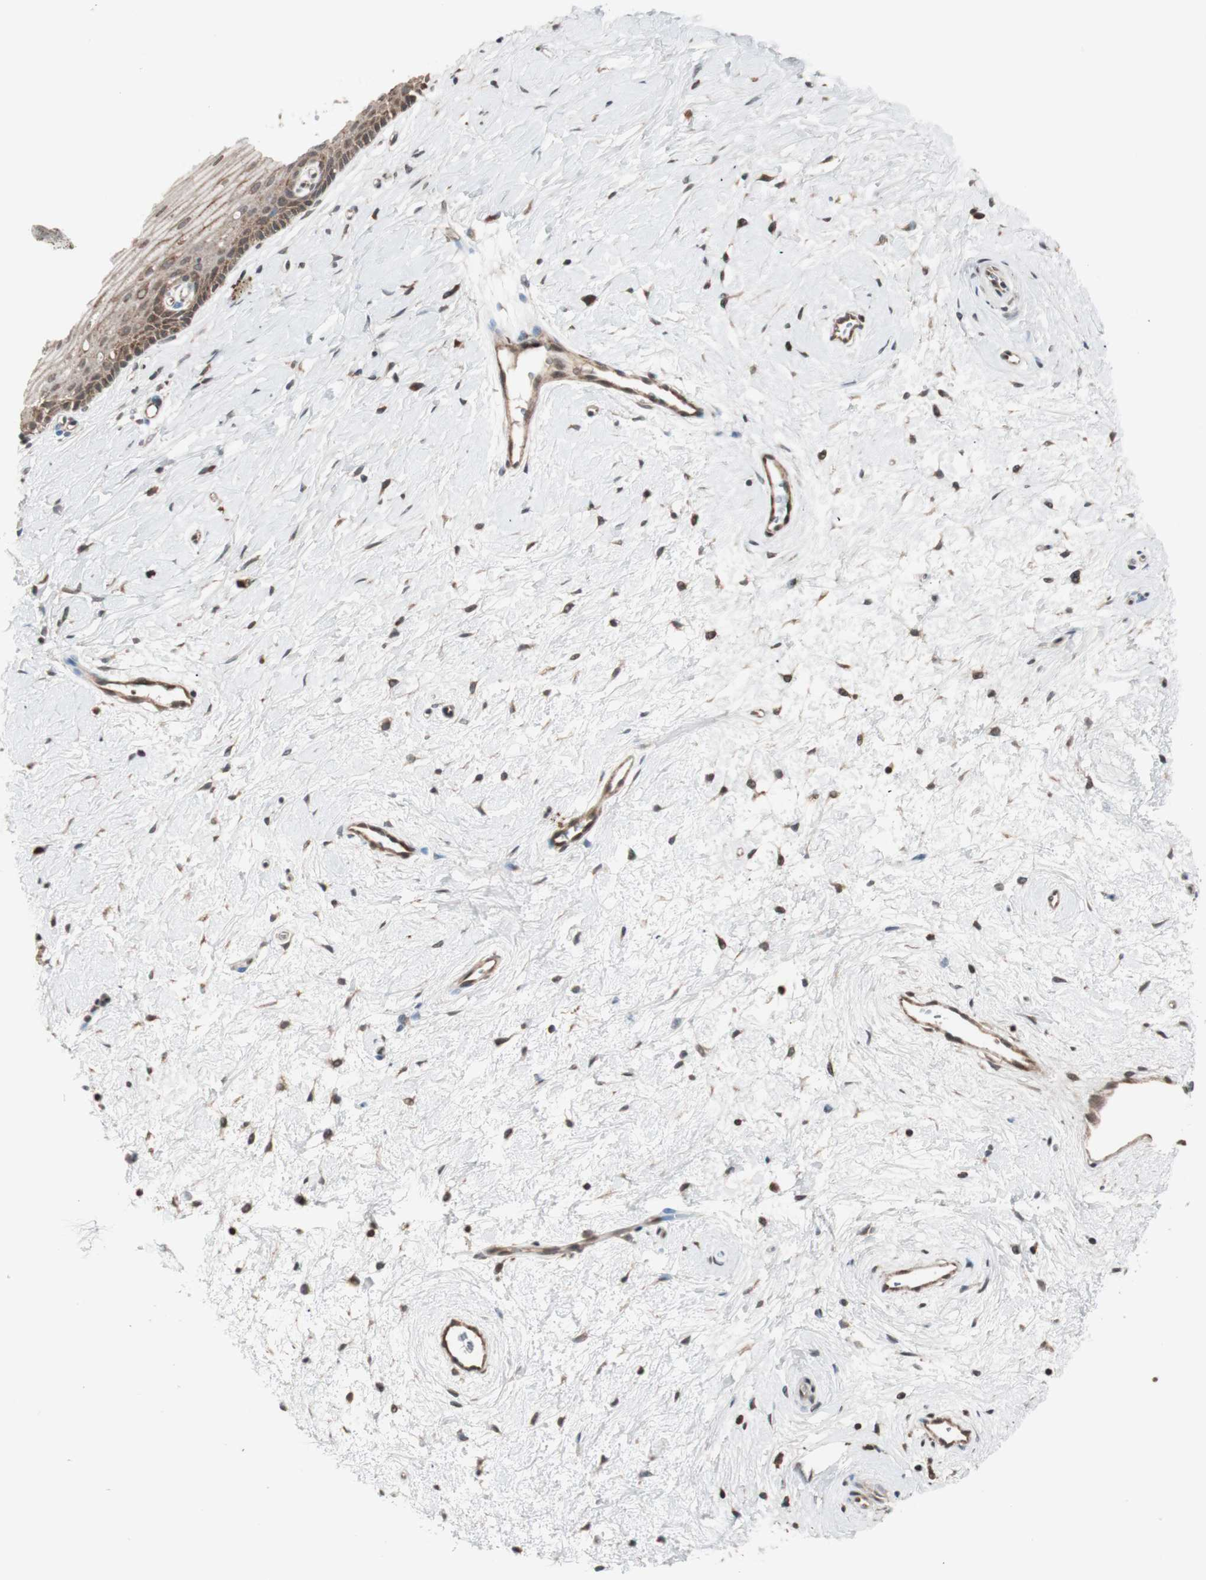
{"staining": {"intensity": "moderate", "quantity": ">75%", "location": "cytoplasmic/membranous"}, "tissue": "cervix", "cell_type": "Glandular cells", "image_type": "normal", "snomed": [{"axis": "morphology", "description": "Normal tissue, NOS"}, {"axis": "topography", "description": "Cervix"}], "caption": "This is an image of immunohistochemistry (IHC) staining of benign cervix, which shows moderate staining in the cytoplasmic/membranous of glandular cells.", "gene": "FBXO5", "patient": {"sex": "female", "age": 39}}